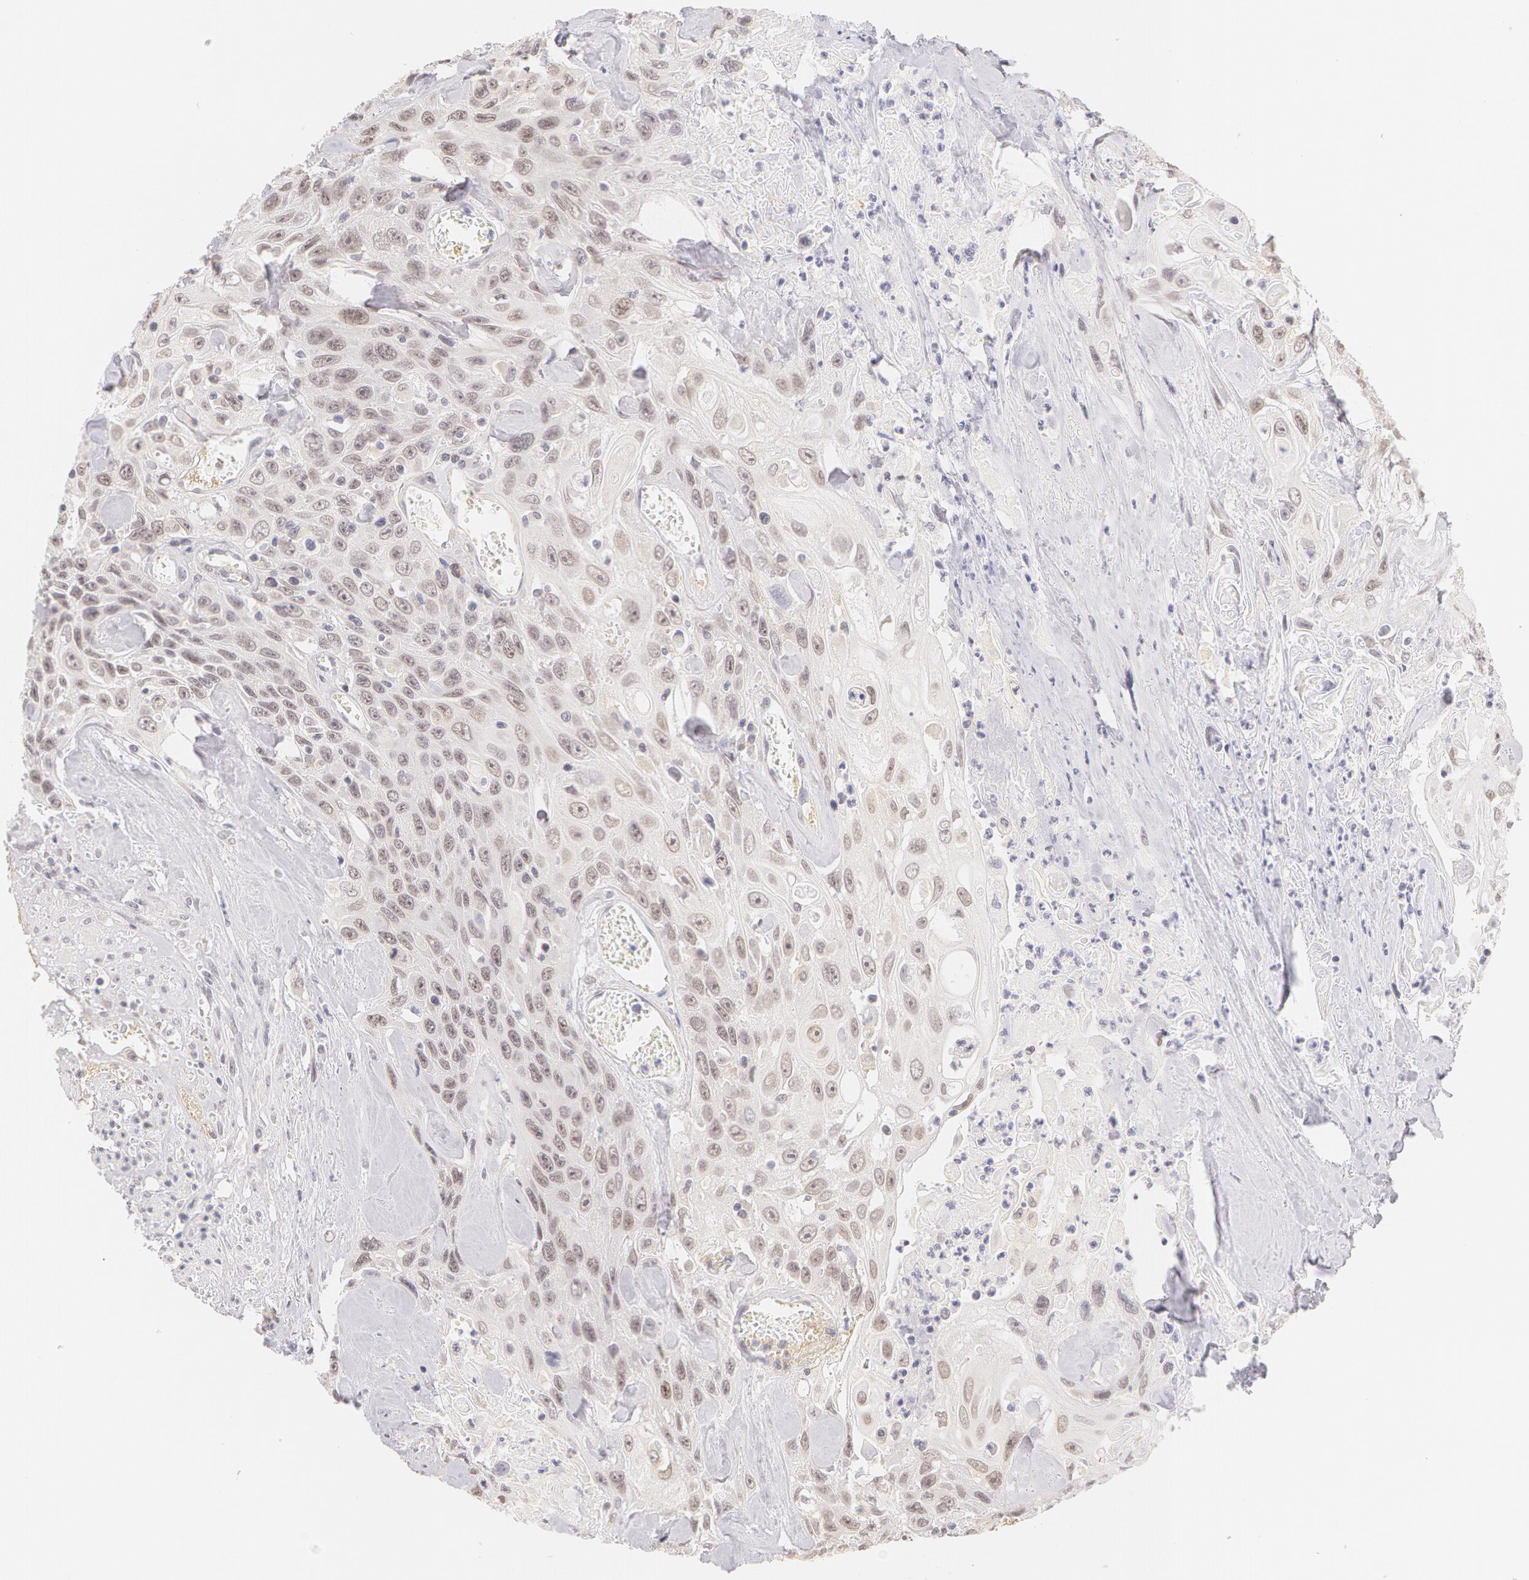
{"staining": {"intensity": "weak", "quantity": "<25%", "location": "nuclear"}, "tissue": "urothelial cancer", "cell_type": "Tumor cells", "image_type": "cancer", "snomed": [{"axis": "morphology", "description": "Urothelial carcinoma, High grade"}, {"axis": "topography", "description": "Urinary bladder"}], "caption": "Human urothelial carcinoma (high-grade) stained for a protein using IHC exhibits no positivity in tumor cells.", "gene": "ZNF597", "patient": {"sex": "female", "age": 84}}